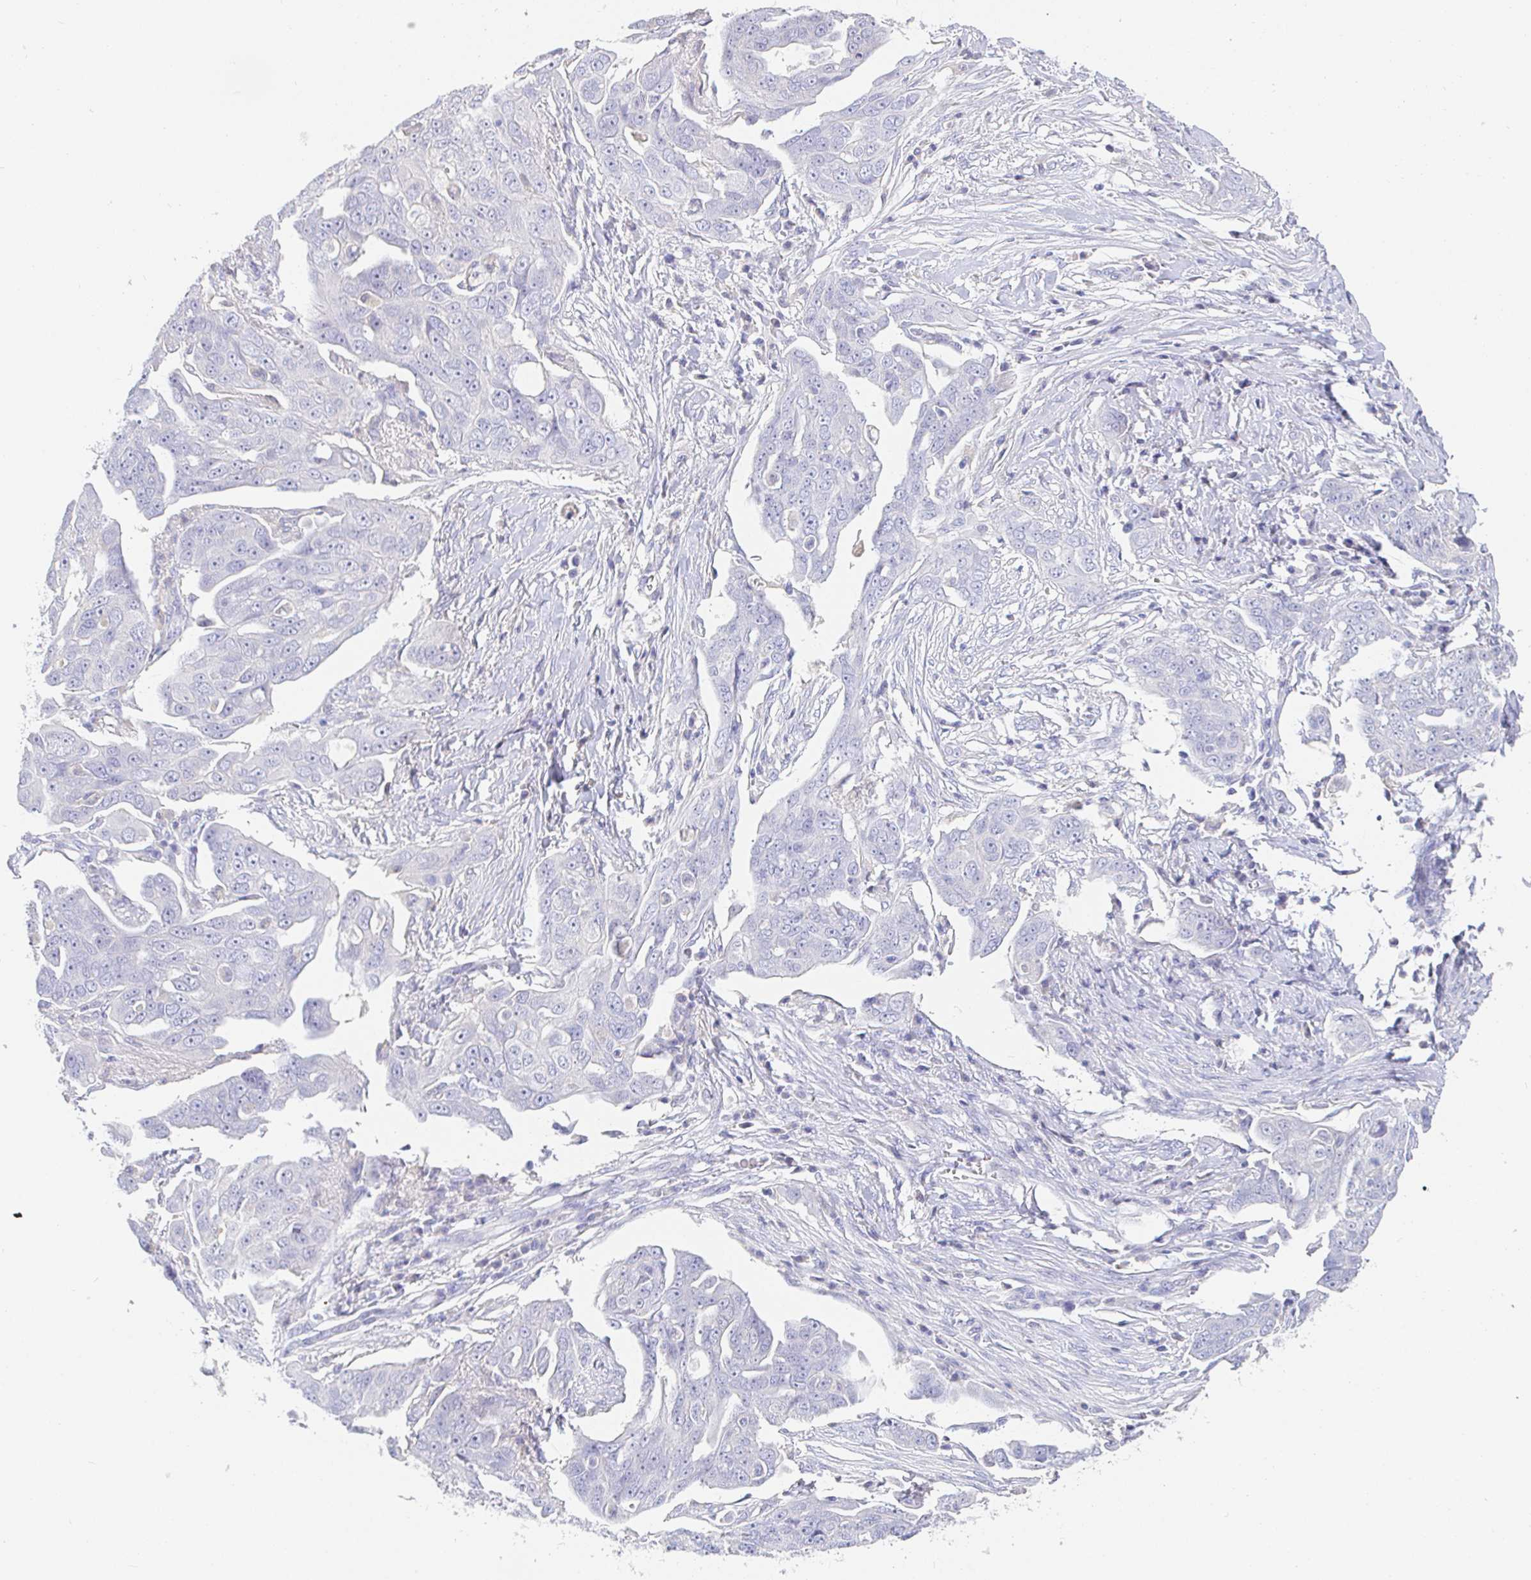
{"staining": {"intensity": "negative", "quantity": "none", "location": "none"}, "tissue": "ovarian cancer", "cell_type": "Tumor cells", "image_type": "cancer", "snomed": [{"axis": "morphology", "description": "Carcinoma, endometroid"}, {"axis": "topography", "description": "Ovary"}], "caption": "This is an immunohistochemistry (IHC) photomicrograph of human ovarian endometroid carcinoma. There is no expression in tumor cells.", "gene": "PDE6B", "patient": {"sex": "female", "age": 70}}